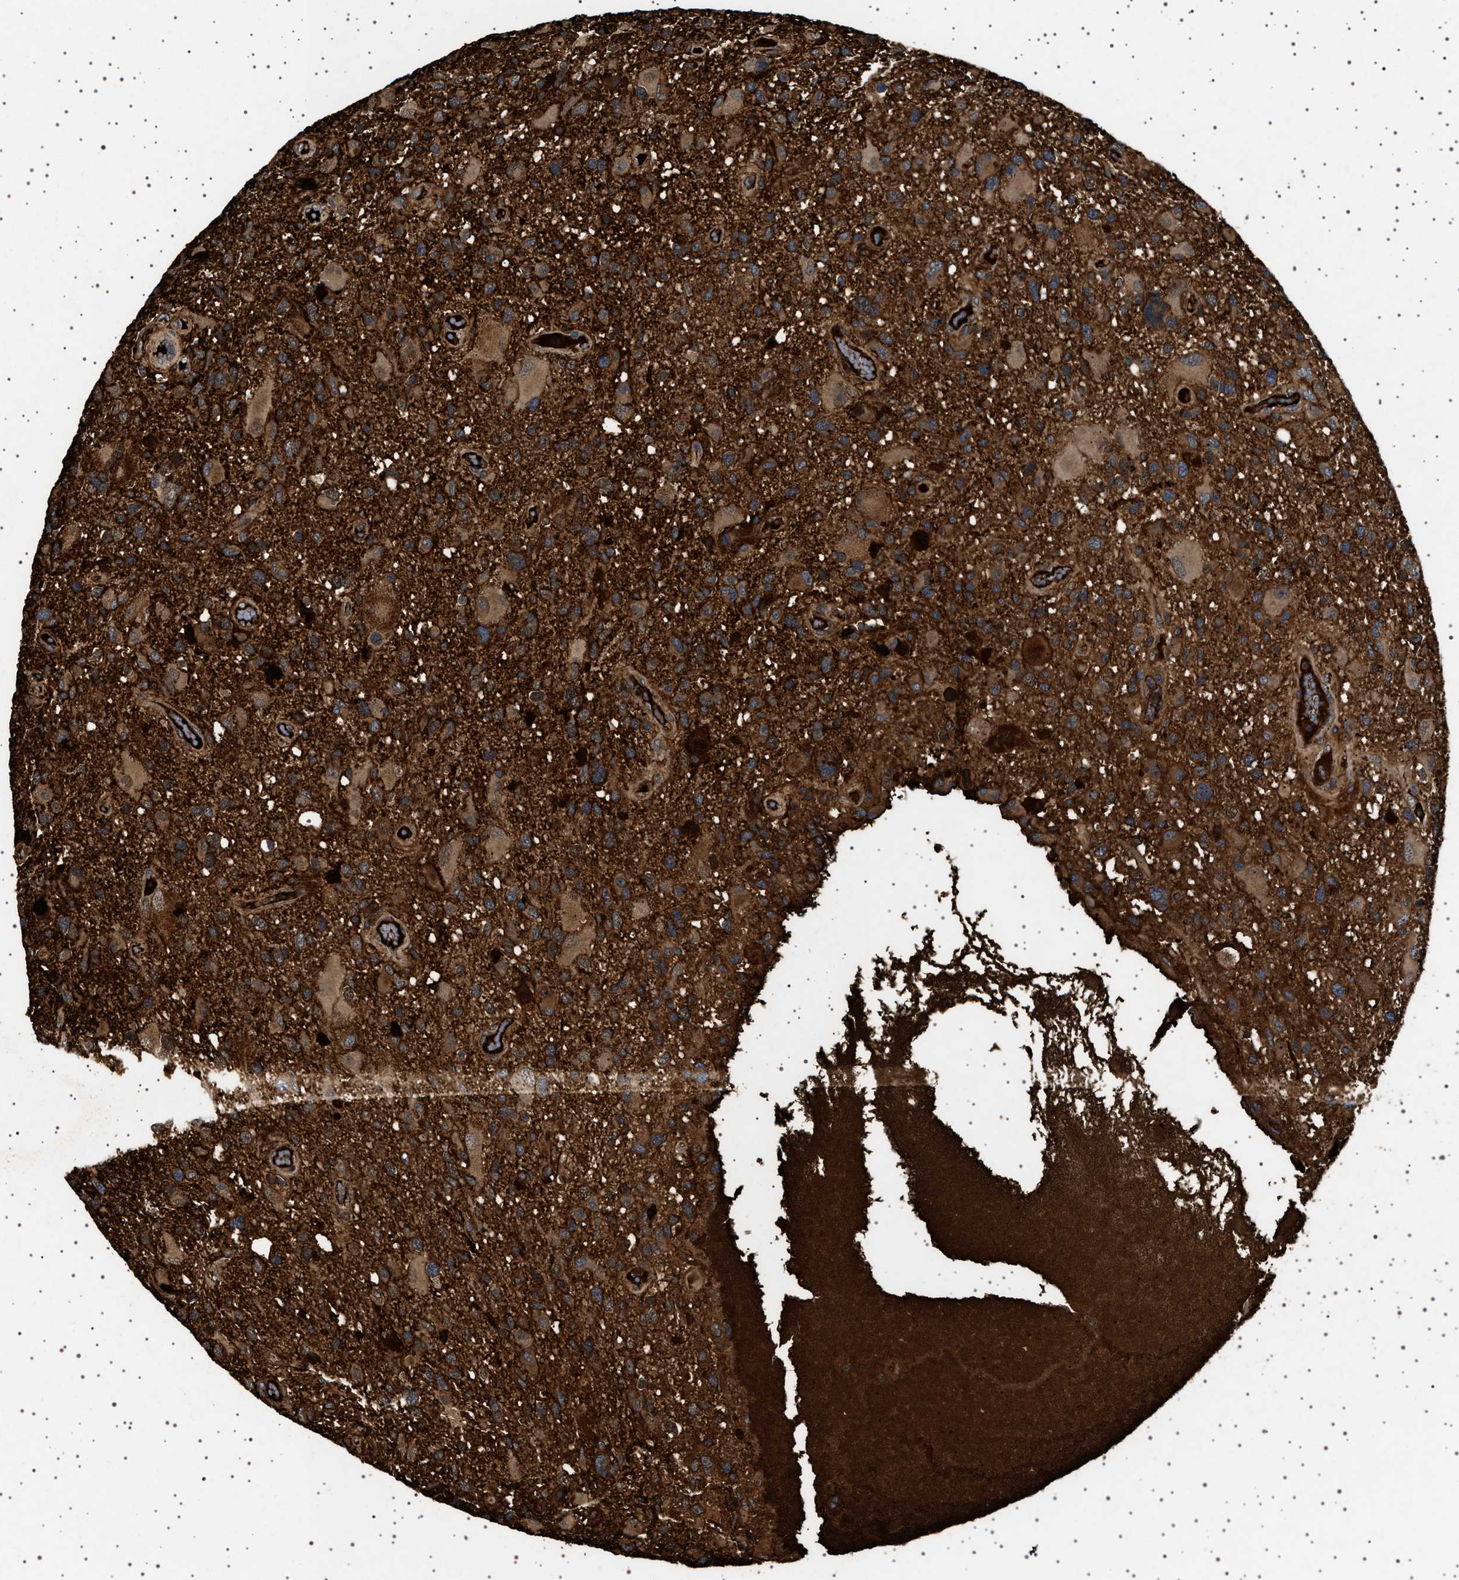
{"staining": {"intensity": "strong", "quantity": ">75%", "location": "cytoplasmic/membranous"}, "tissue": "glioma", "cell_type": "Tumor cells", "image_type": "cancer", "snomed": [{"axis": "morphology", "description": "Glioma, malignant, High grade"}, {"axis": "topography", "description": "Brain"}], "caption": "Glioma tissue displays strong cytoplasmic/membranous staining in about >75% of tumor cells", "gene": "FICD", "patient": {"sex": "male", "age": 33}}